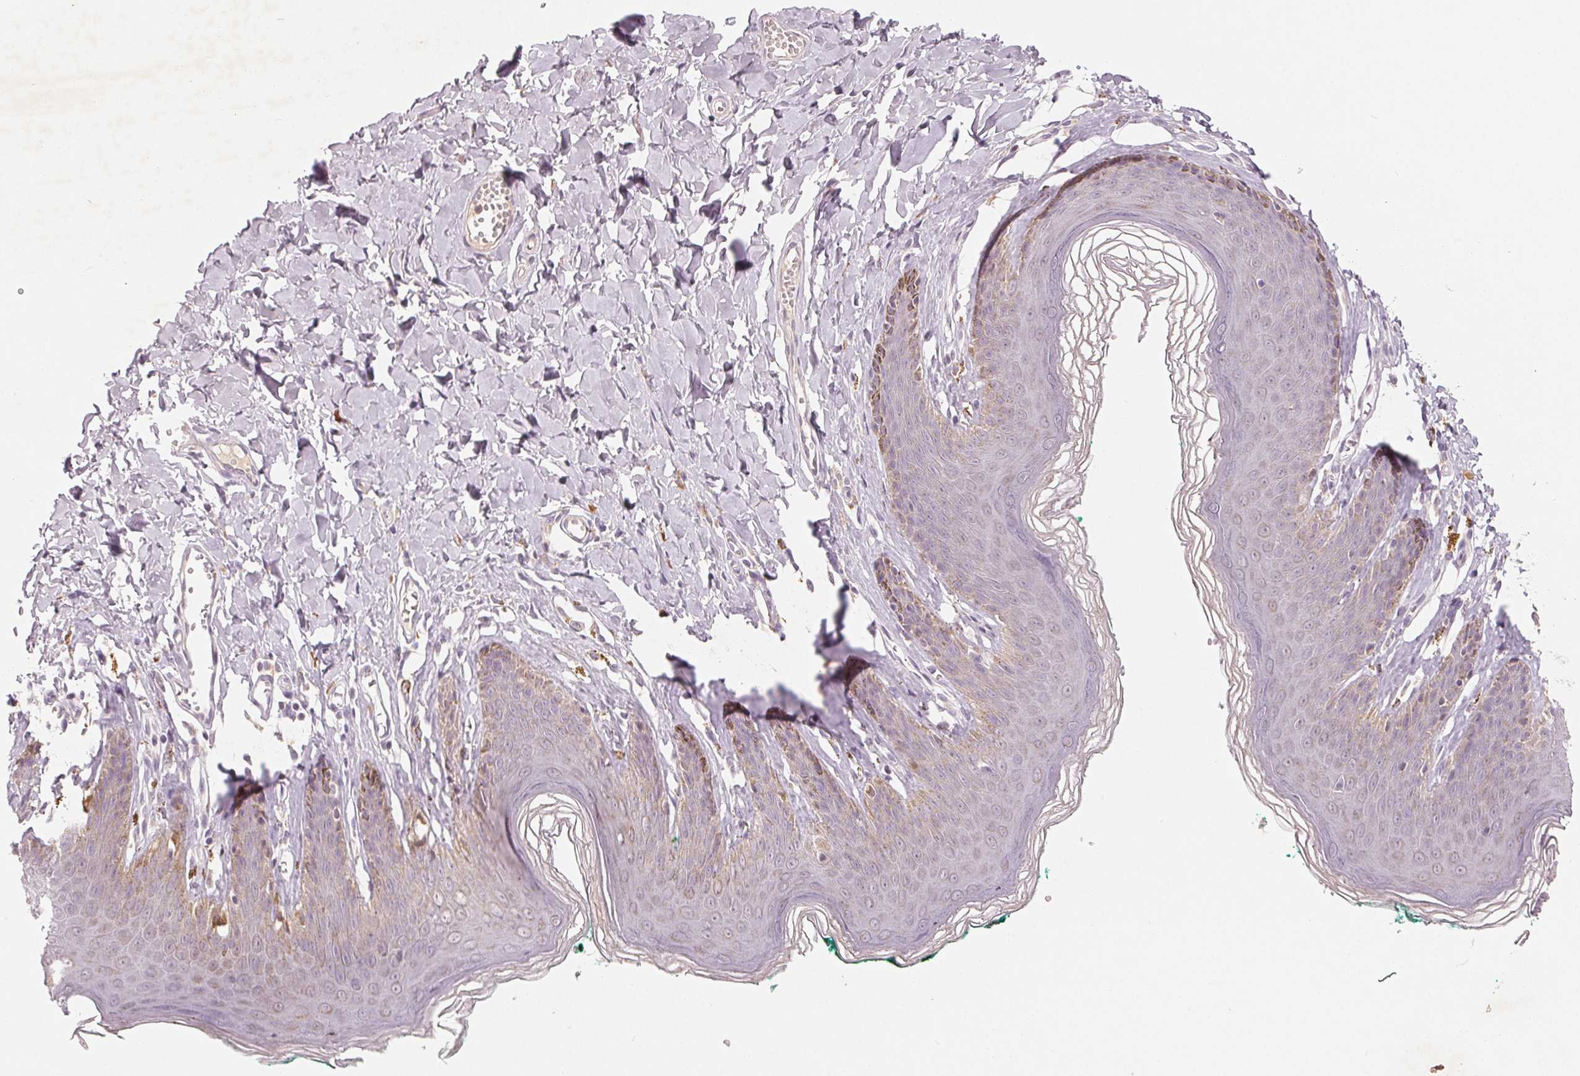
{"staining": {"intensity": "moderate", "quantity": "25%-75%", "location": "cytoplasmic/membranous"}, "tissue": "skin", "cell_type": "Epidermal cells", "image_type": "normal", "snomed": [{"axis": "morphology", "description": "Normal tissue, NOS"}, {"axis": "topography", "description": "Vulva"}, {"axis": "topography", "description": "Peripheral nerve tissue"}], "caption": "Immunohistochemical staining of unremarkable skin reveals moderate cytoplasmic/membranous protein positivity in approximately 25%-75% of epidermal cells.", "gene": "GHITM", "patient": {"sex": "female", "age": 66}}